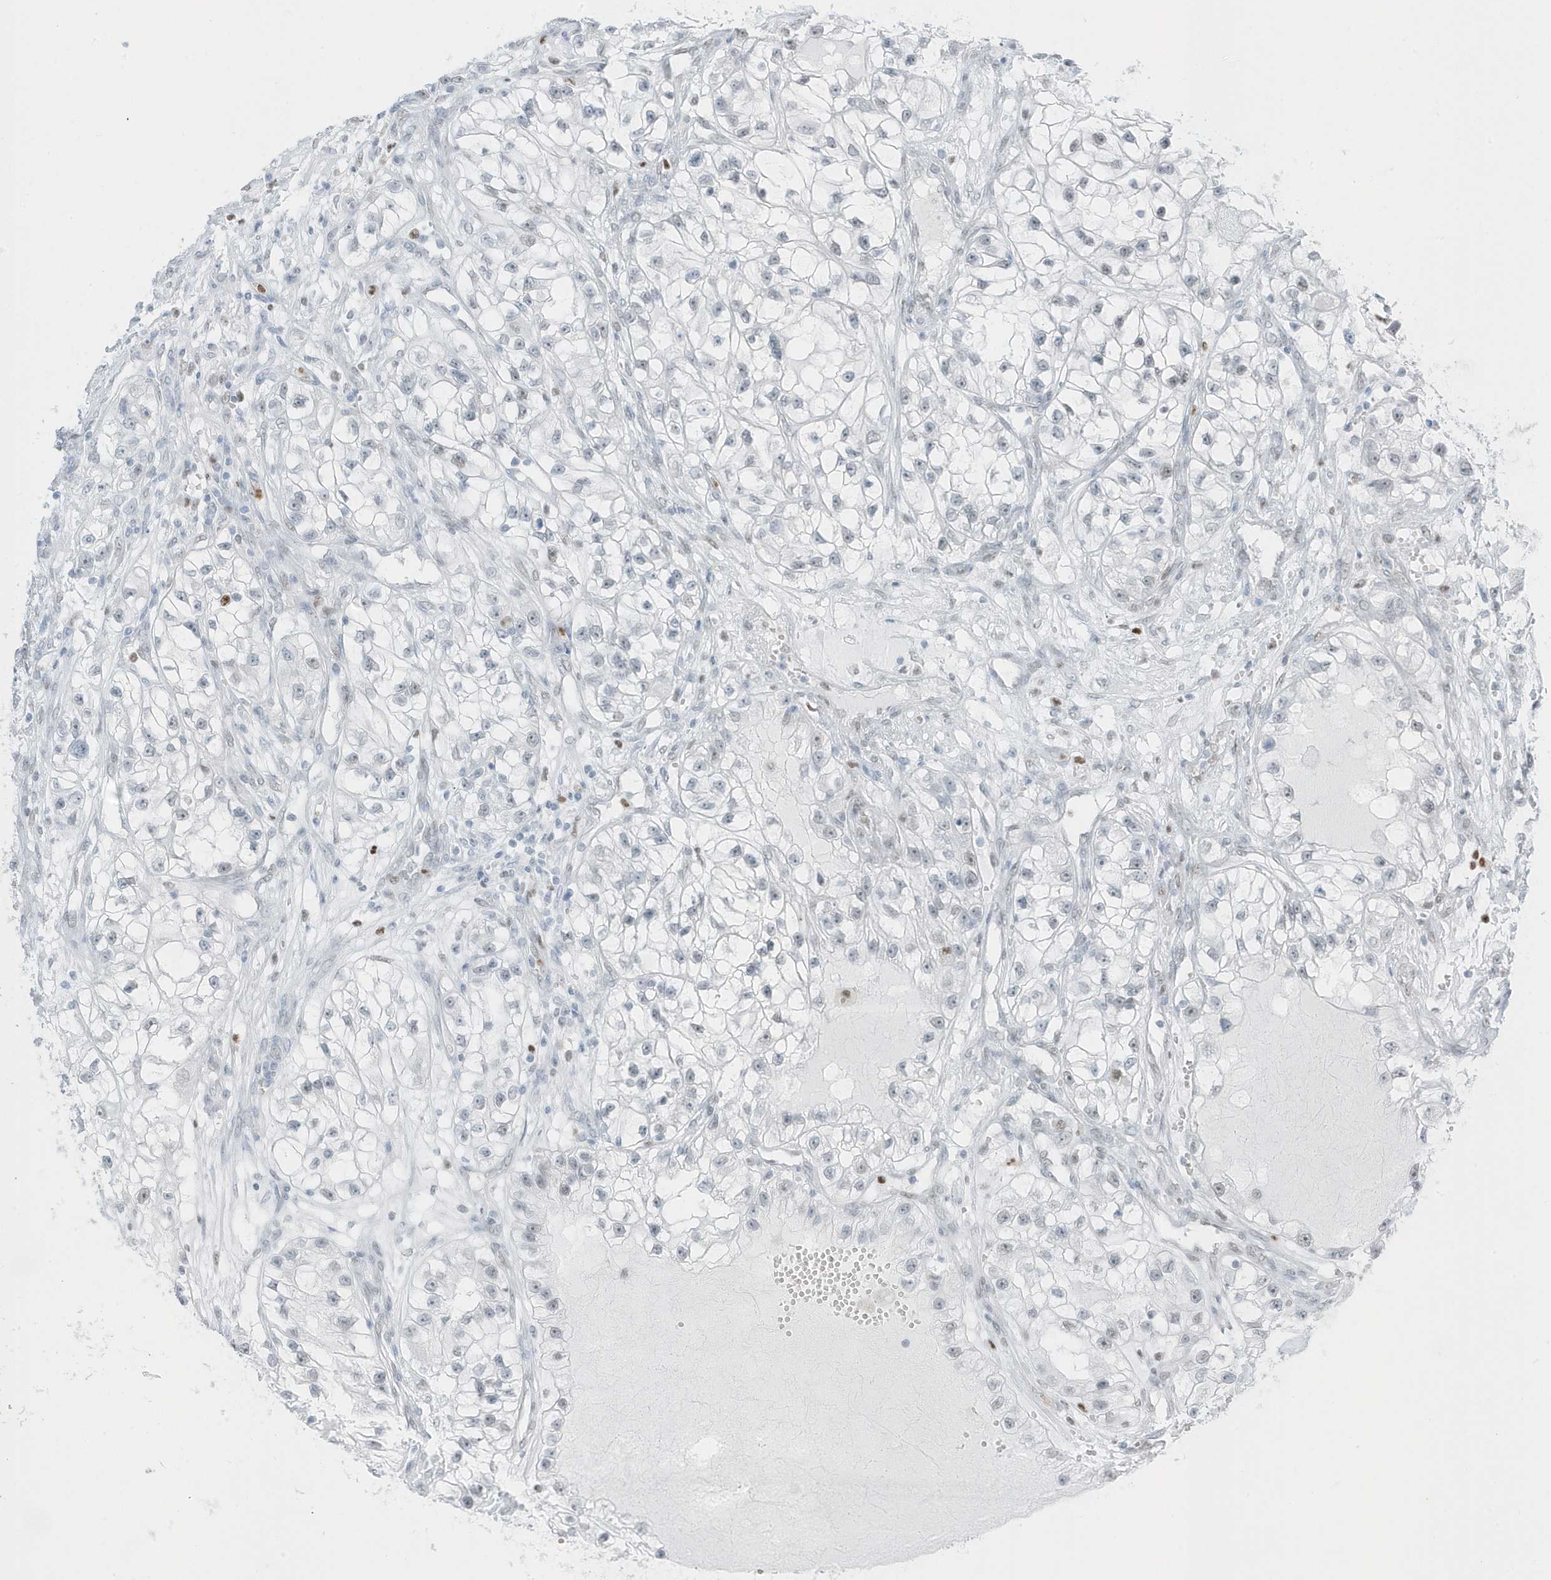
{"staining": {"intensity": "negative", "quantity": "none", "location": "none"}, "tissue": "renal cancer", "cell_type": "Tumor cells", "image_type": "cancer", "snomed": [{"axis": "morphology", "description": "Adenocarcinoma, NOS"}, {"axis": "topography", "description": "Kidney"}], "caption": "This image is of renal cancer stained with IHC to label a protein in brown with the nuclei are counter-stained blue. There is no expression in tumor cells. Brightfield microscopy of immunohistochemistry stained with DAB (brown) and hematoxylin (blue), captured at high magnification.", "gene": "SMIM34", "patient": {"sex": "female", "age": 57}}